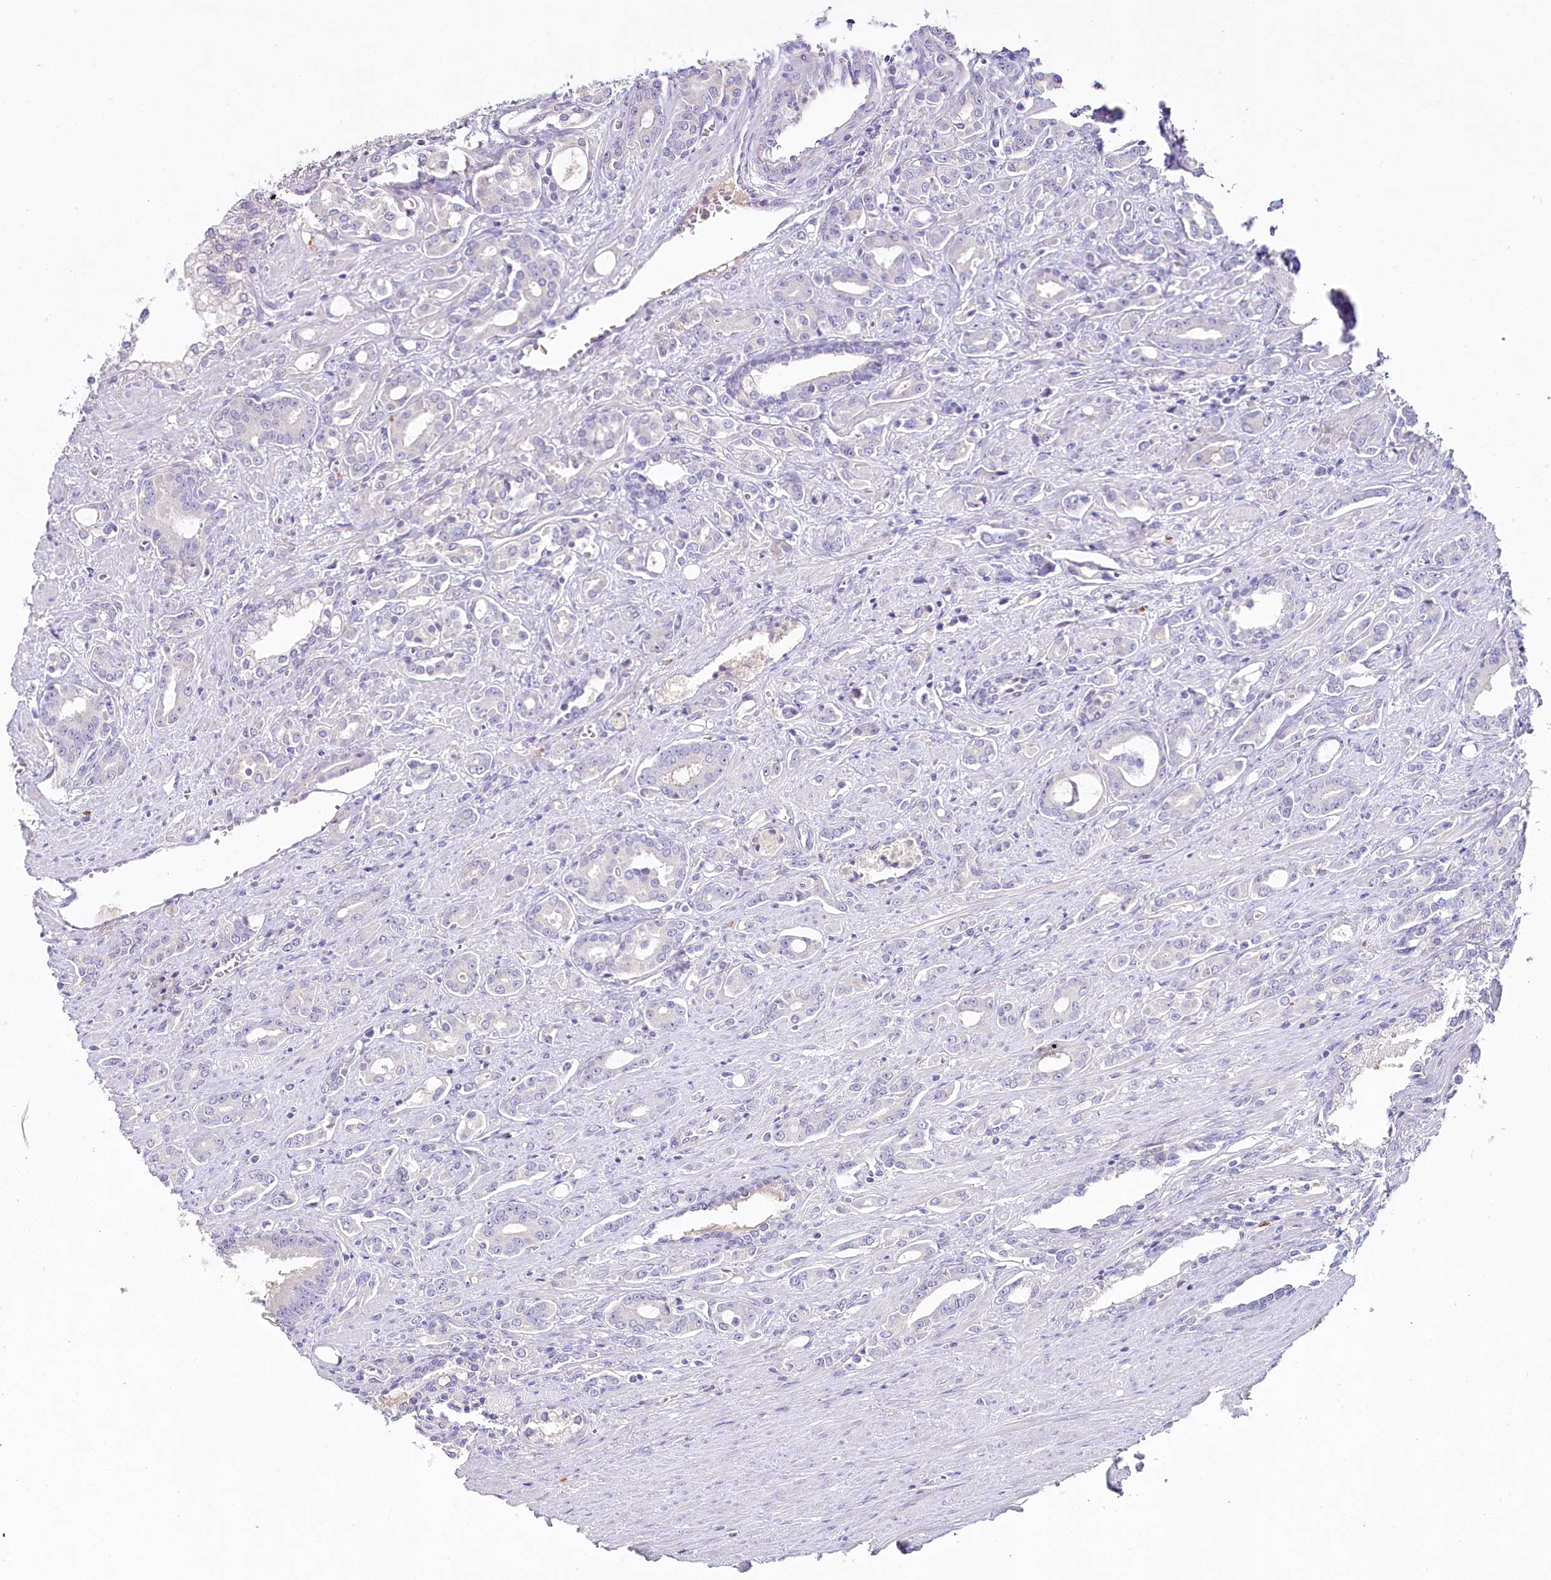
{"staining": {"intensity": "negative", "quantity": "none", "location": "none"}, "tissue": "prostate cancer", "cell_type": "Tumor cells", "image_type": "cancer", "snomed": [{"axis": "morphology", "description": "Adenocarcinoma, High grade"}, {"axis": "topography", "description": "Prostate"}], "caption": "An image of prostate cancer stained for a protein exhibits no brown staining in tumor cells.", "gene": "HPD", "patient": {"sex": "male", "age": 72}}